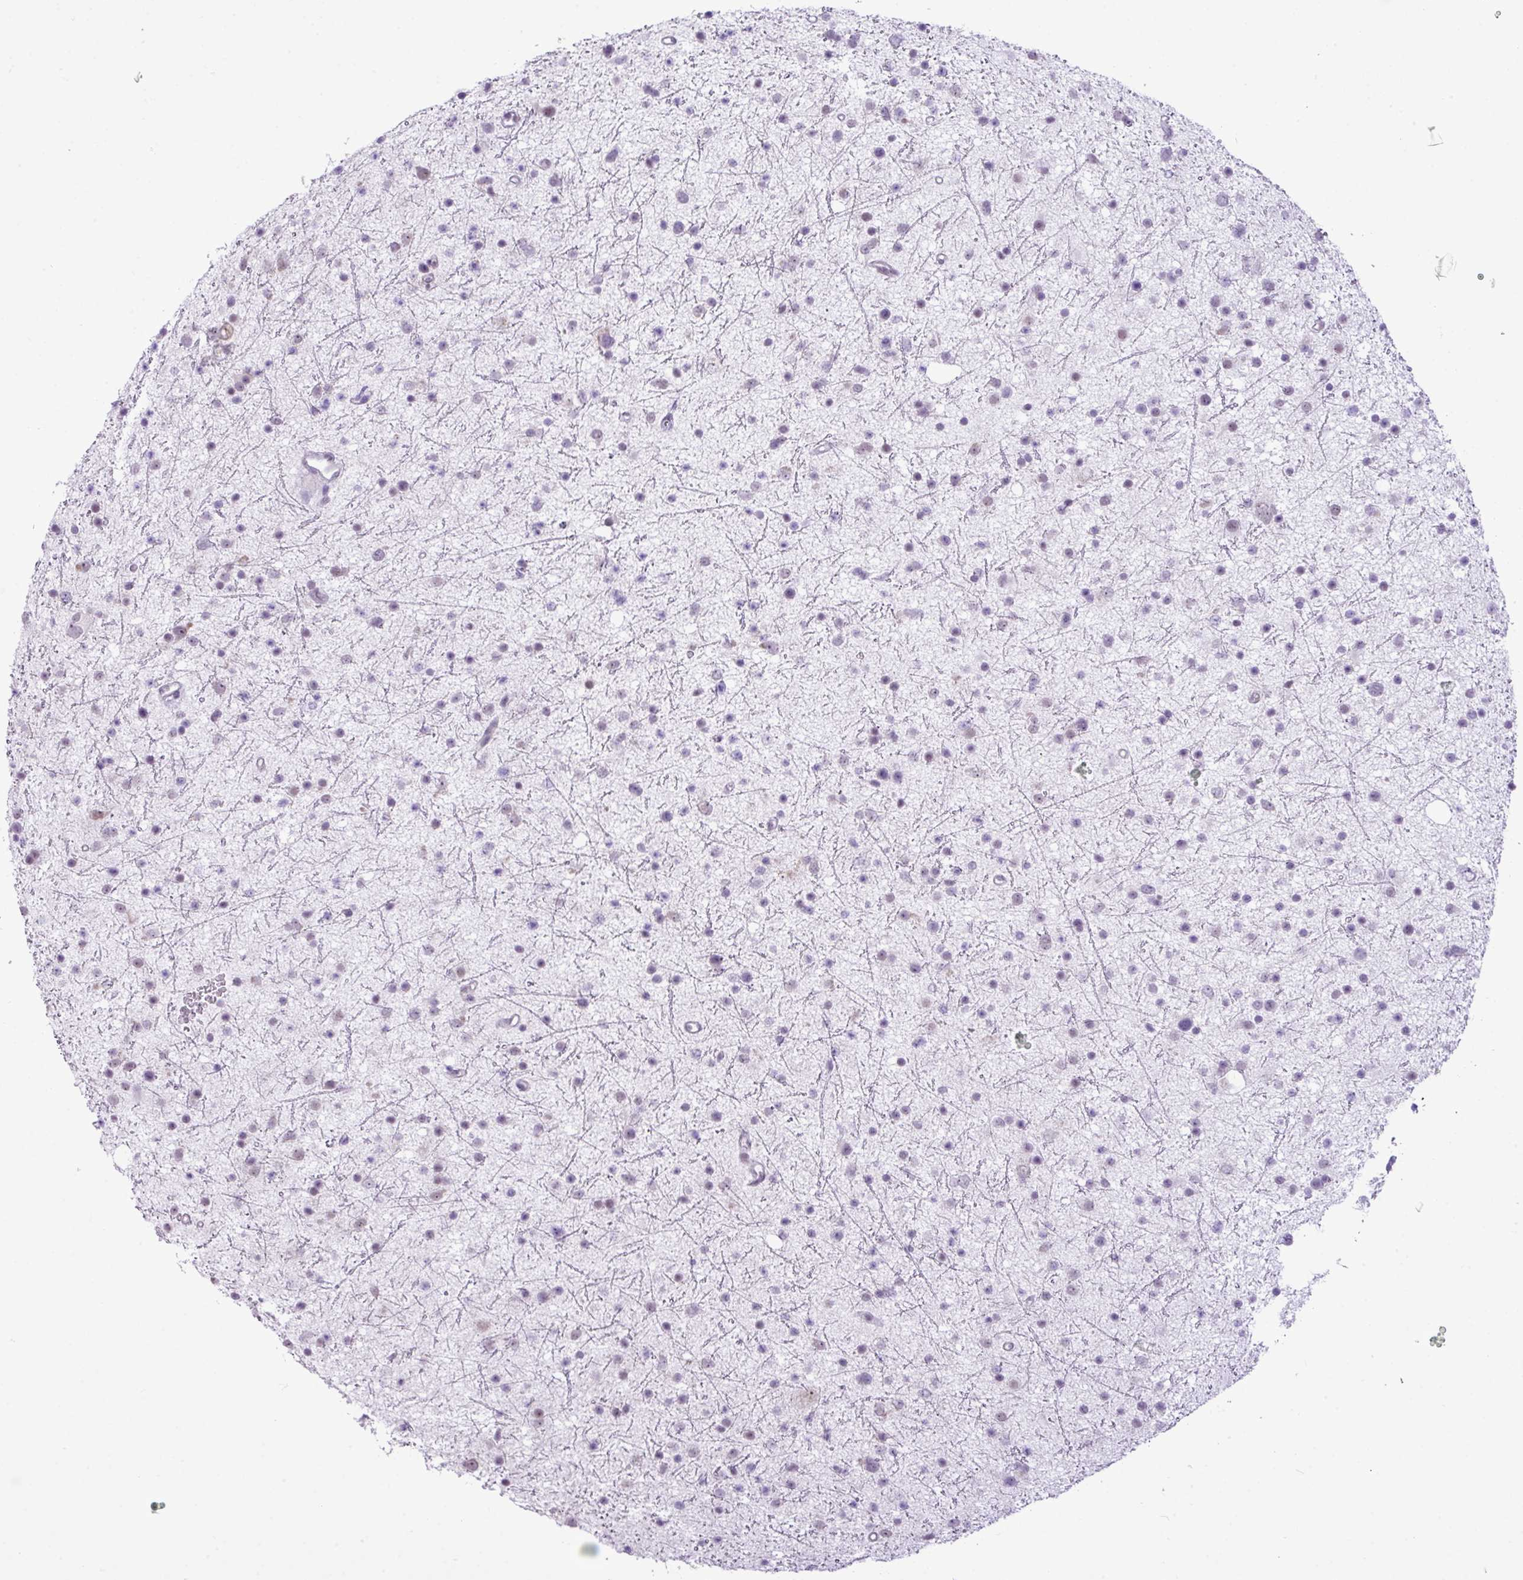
{"staining": {"intensity": "negative", "quantity": "none", "location": "none"}, "tissue": "glioma", "cell_type": "Tumor cells", "image_type": "cancer", "snomed": [{"axis": "morphology", "description": "Glioma, malignant, Low grade"}, {"axis": "topography", "description": "Cerebral cortex"}], "caption": "Immunohistochemistry (IHC) histopathology image of human malignant glioma (low-grade) stained for a protein (brown), which demonstrates no expression in tumor cells.", "gene": "ELOA2", "patient": {"sex": "female", "age": 39}}